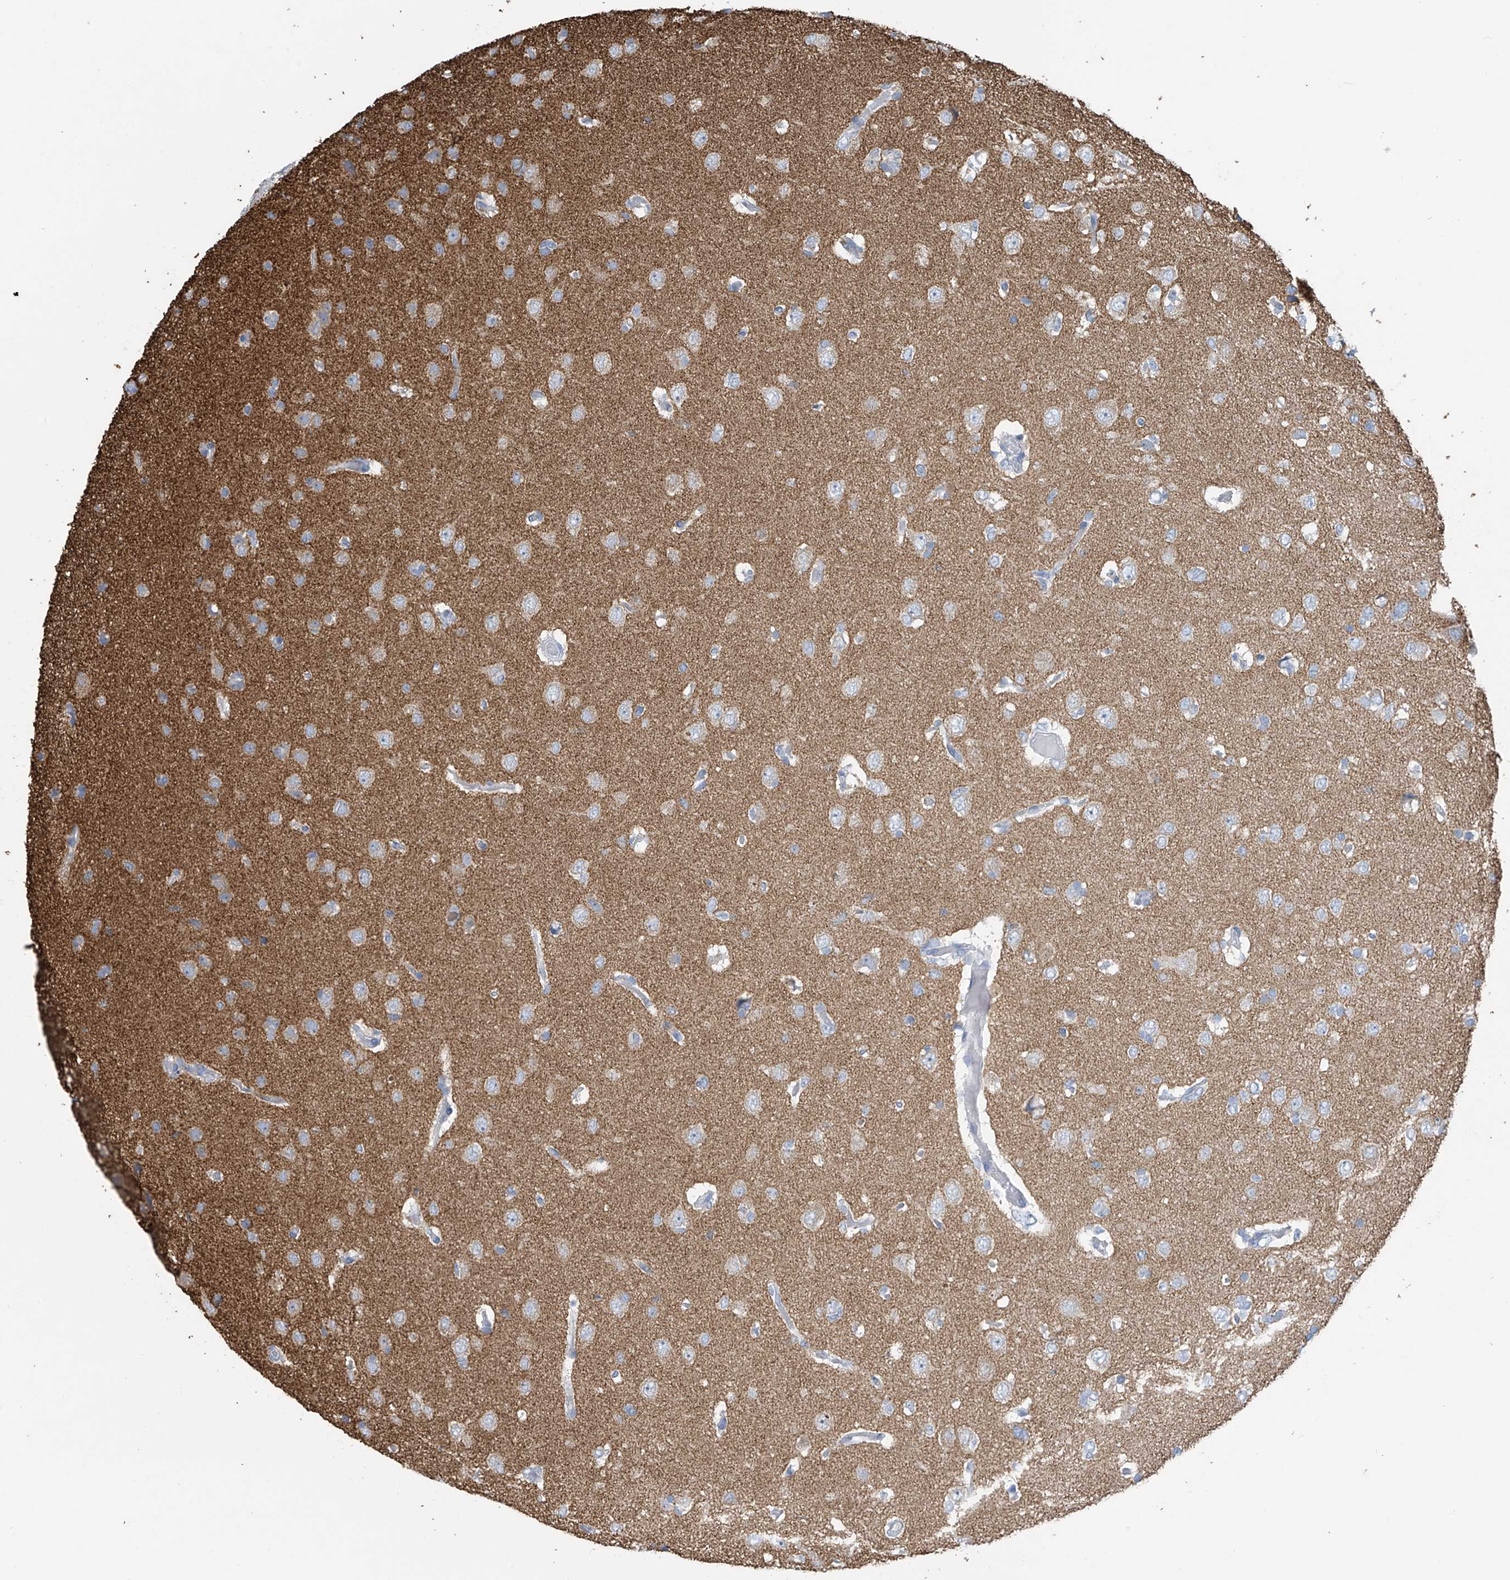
{"staining": {"intensity": "negative", "quantity": "none", "location": "none"}, "tissue": "glioma", "cell_type": "Tumor cells", "image_type": "cancer", "snomed": [{"axis": "morphology", "description": "Glioma, malignant, High grade"}, {"axis": "topography", "description": "Brain"}], "caption": "Tumor cells are negative for protein expression in human glioma. Nuclei are stained in blue.", "gene": "SYN3", "patient": {"sex": "female", "age": 59}}